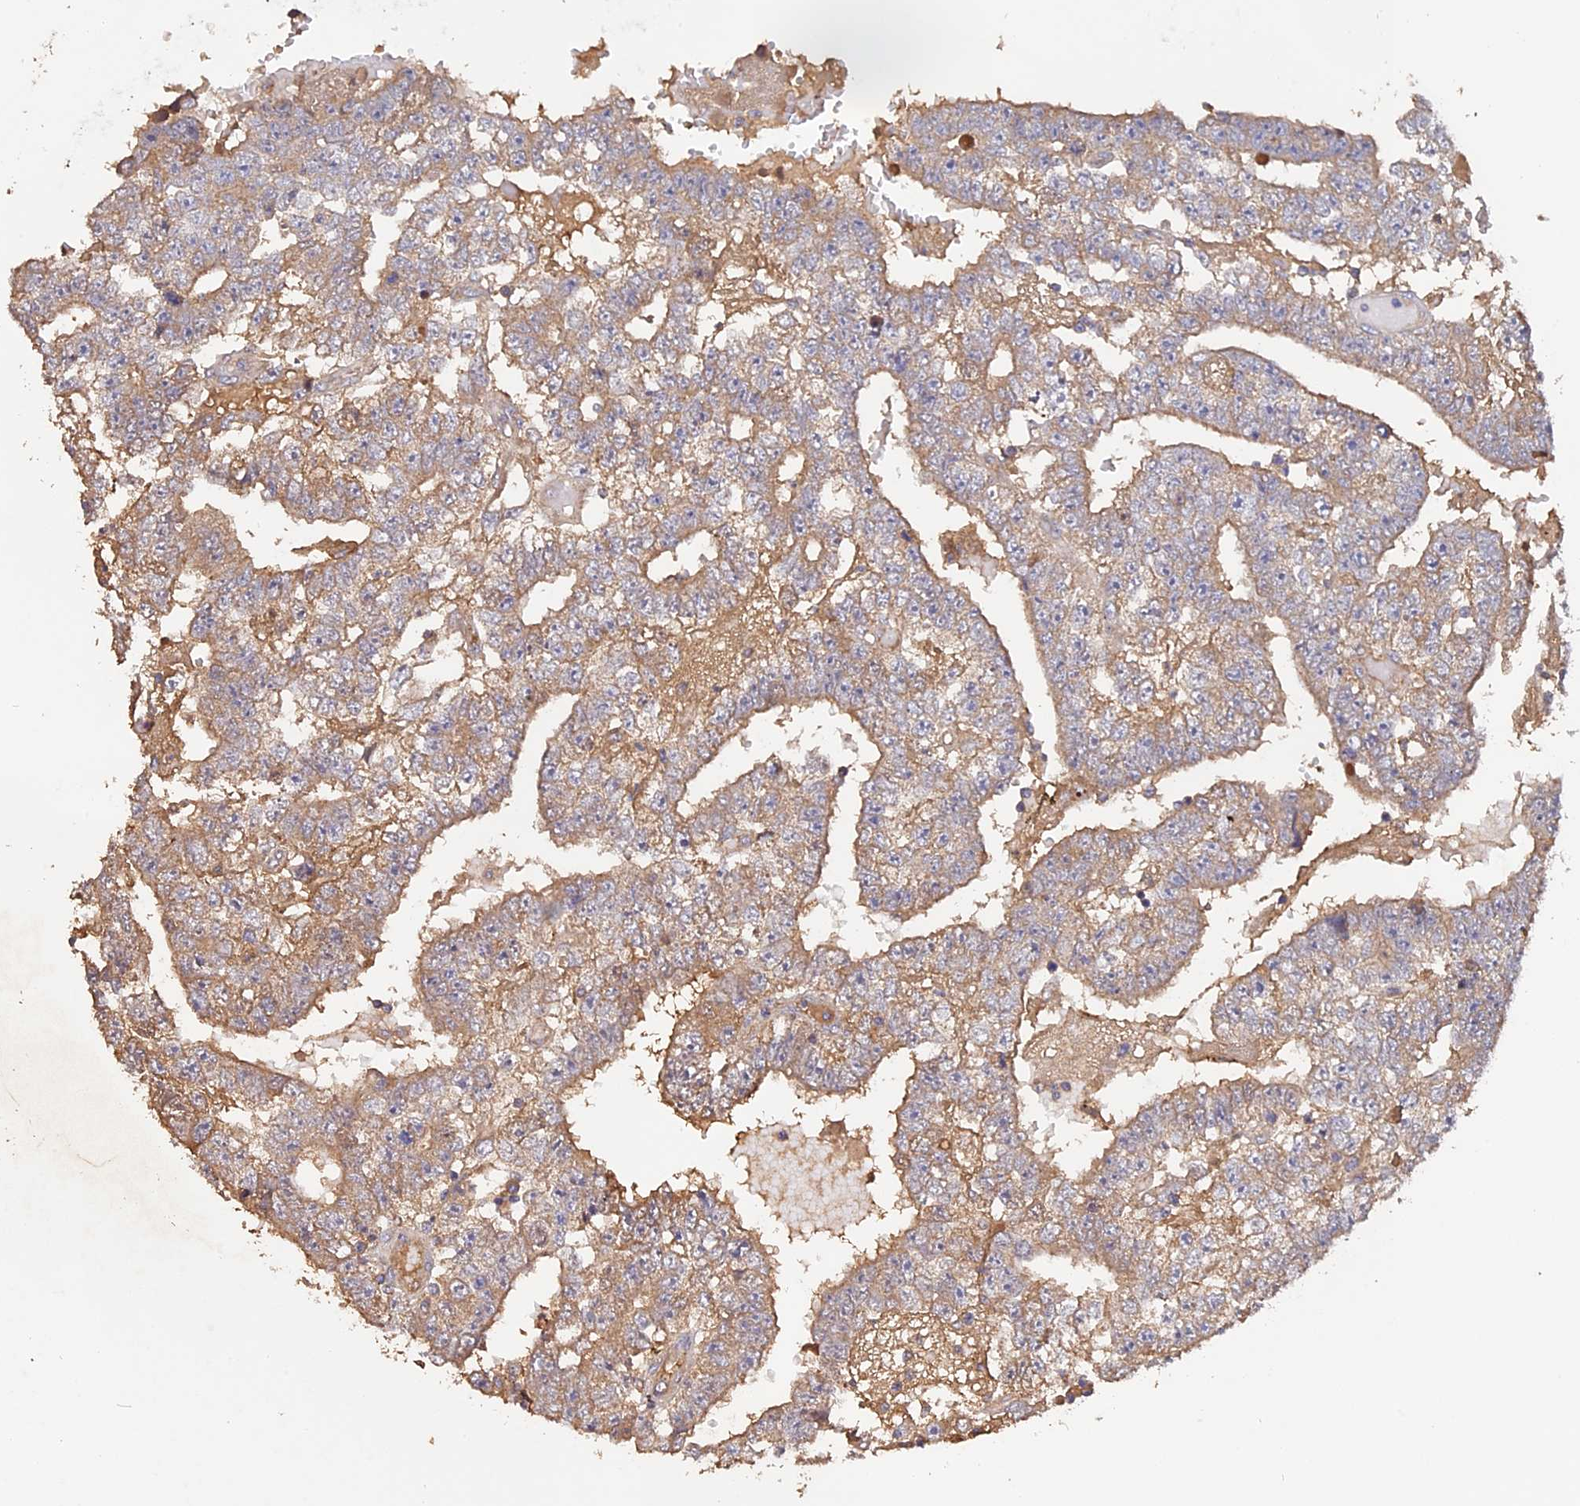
{"staining": {"intensity": "moderate", "quantity": ">75%", "location": "cytoplasmic/membranous"}, "tissue": "testis cancer", "cell_type": "Tumor cells", "image_type": "cancer", "snomed": [{"axis": "morphology", "description": "Carcinoma, Embryonal, NOS"}, {"axis": "topography", "description": "Testis"}], "caption": "A medium amount of moderate cytoplasmic/membranous positivity is identified in about >75% of tumor cells in testis embryonal carcinoma tissue. The staining was performed using DAB (3,3'-diaminobenzidine), with brown indicating positive protein expression. Nuclei are stained blue with hematoxylin.", "gene": "RASAL1", "patient": {"sex": "male", "age": 25}}